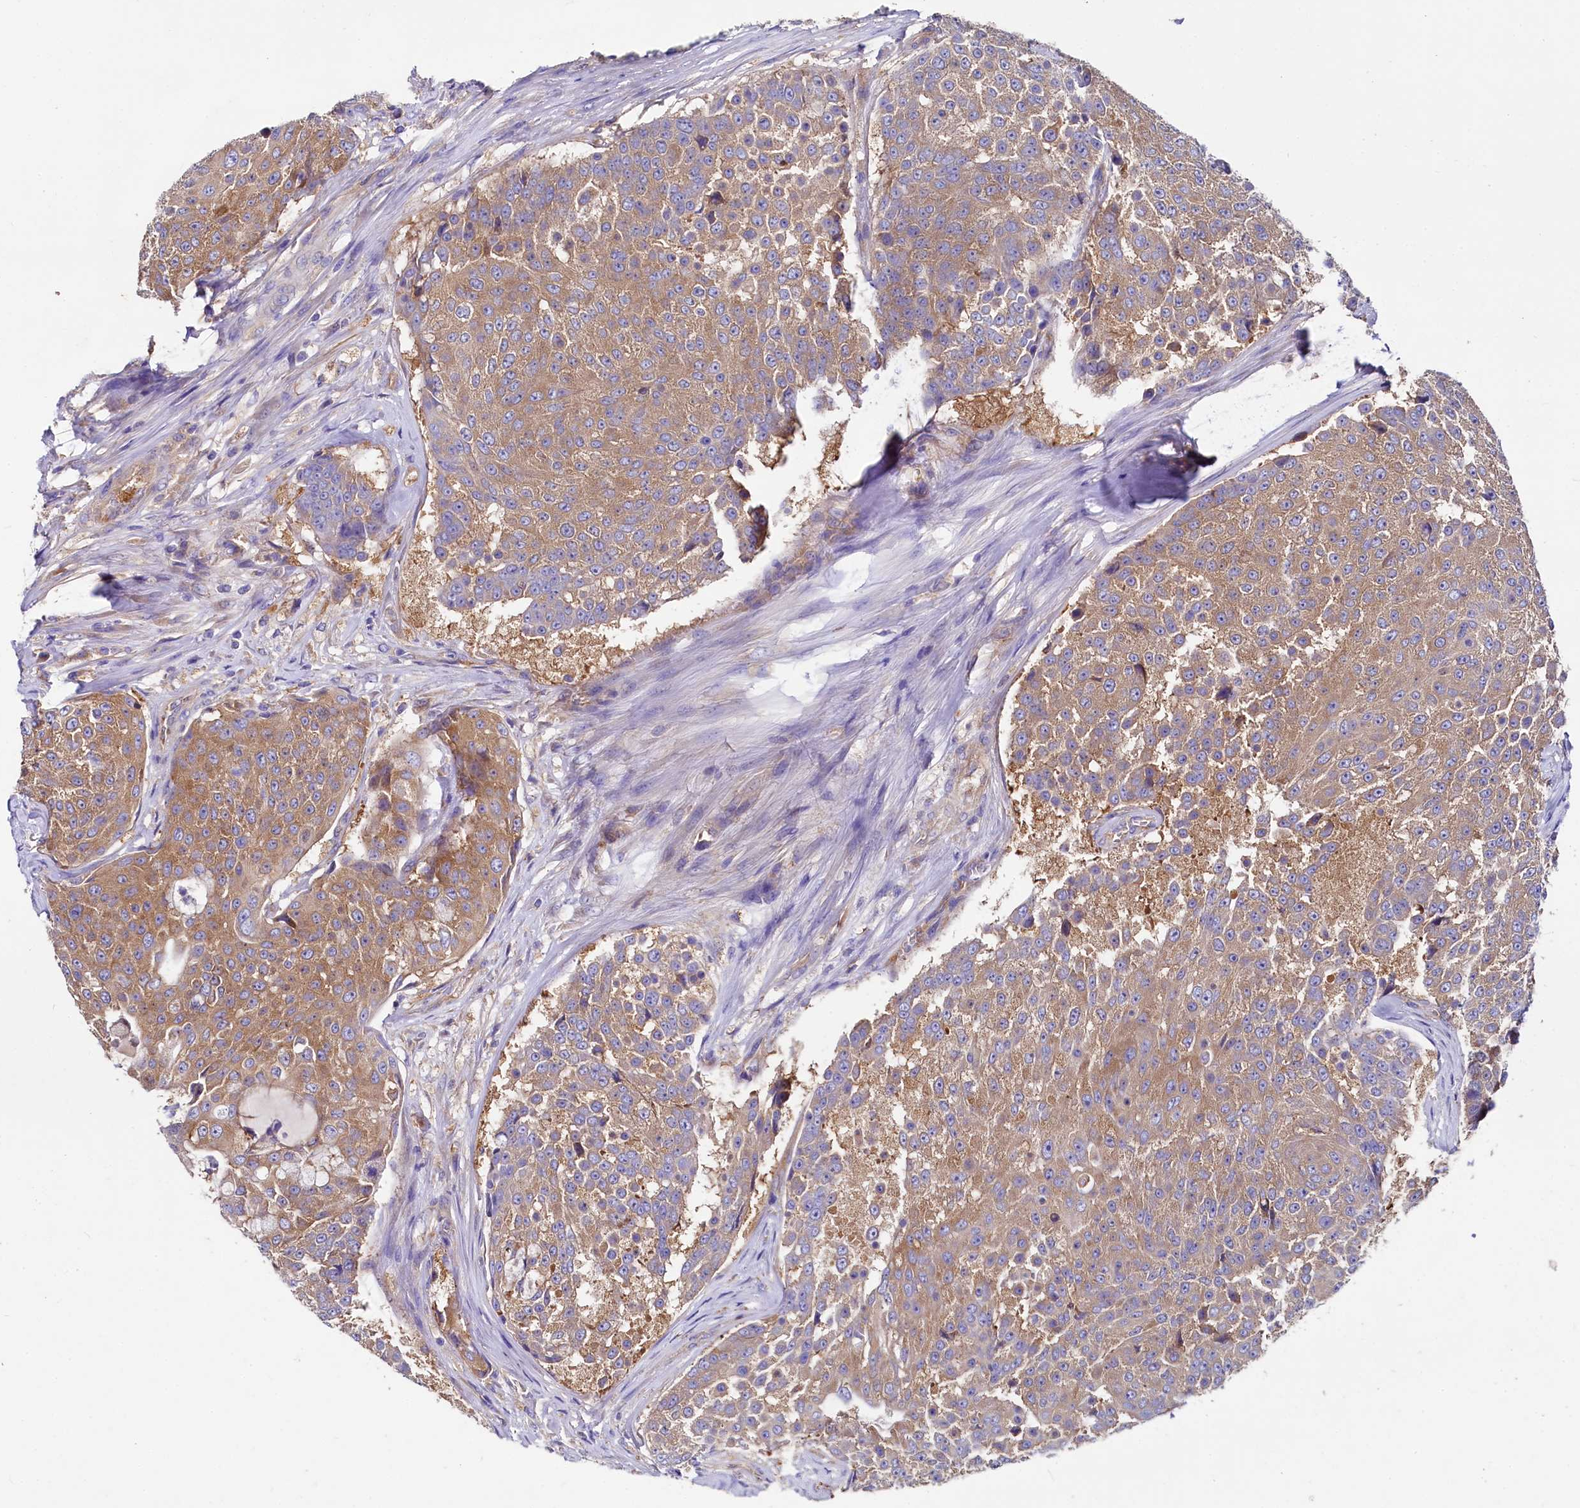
{"staining": {"intensity": "moderate", "quantity": ">75%", "location": "cytoplasmic/membranous"}, "tissue": "urothelial cancer", "cell_type": "Tumor cells", "image_type": "cancer", "snomed": [{"axis": "morphology", "description": "Urothelial carcinoma, High grade"}, {"axis": "topography", "description": "Urinary bladder"}], "caption": "A micrograph of urothelial cancer stained for a protein demonstrates moderate cytoplasmic/membranous brown staining in tumor cells. (Brightfield microscopy of DAB IHC at high magnification).", "gene": "QARS1", "patient": {"sex": "female", "age": 63}}